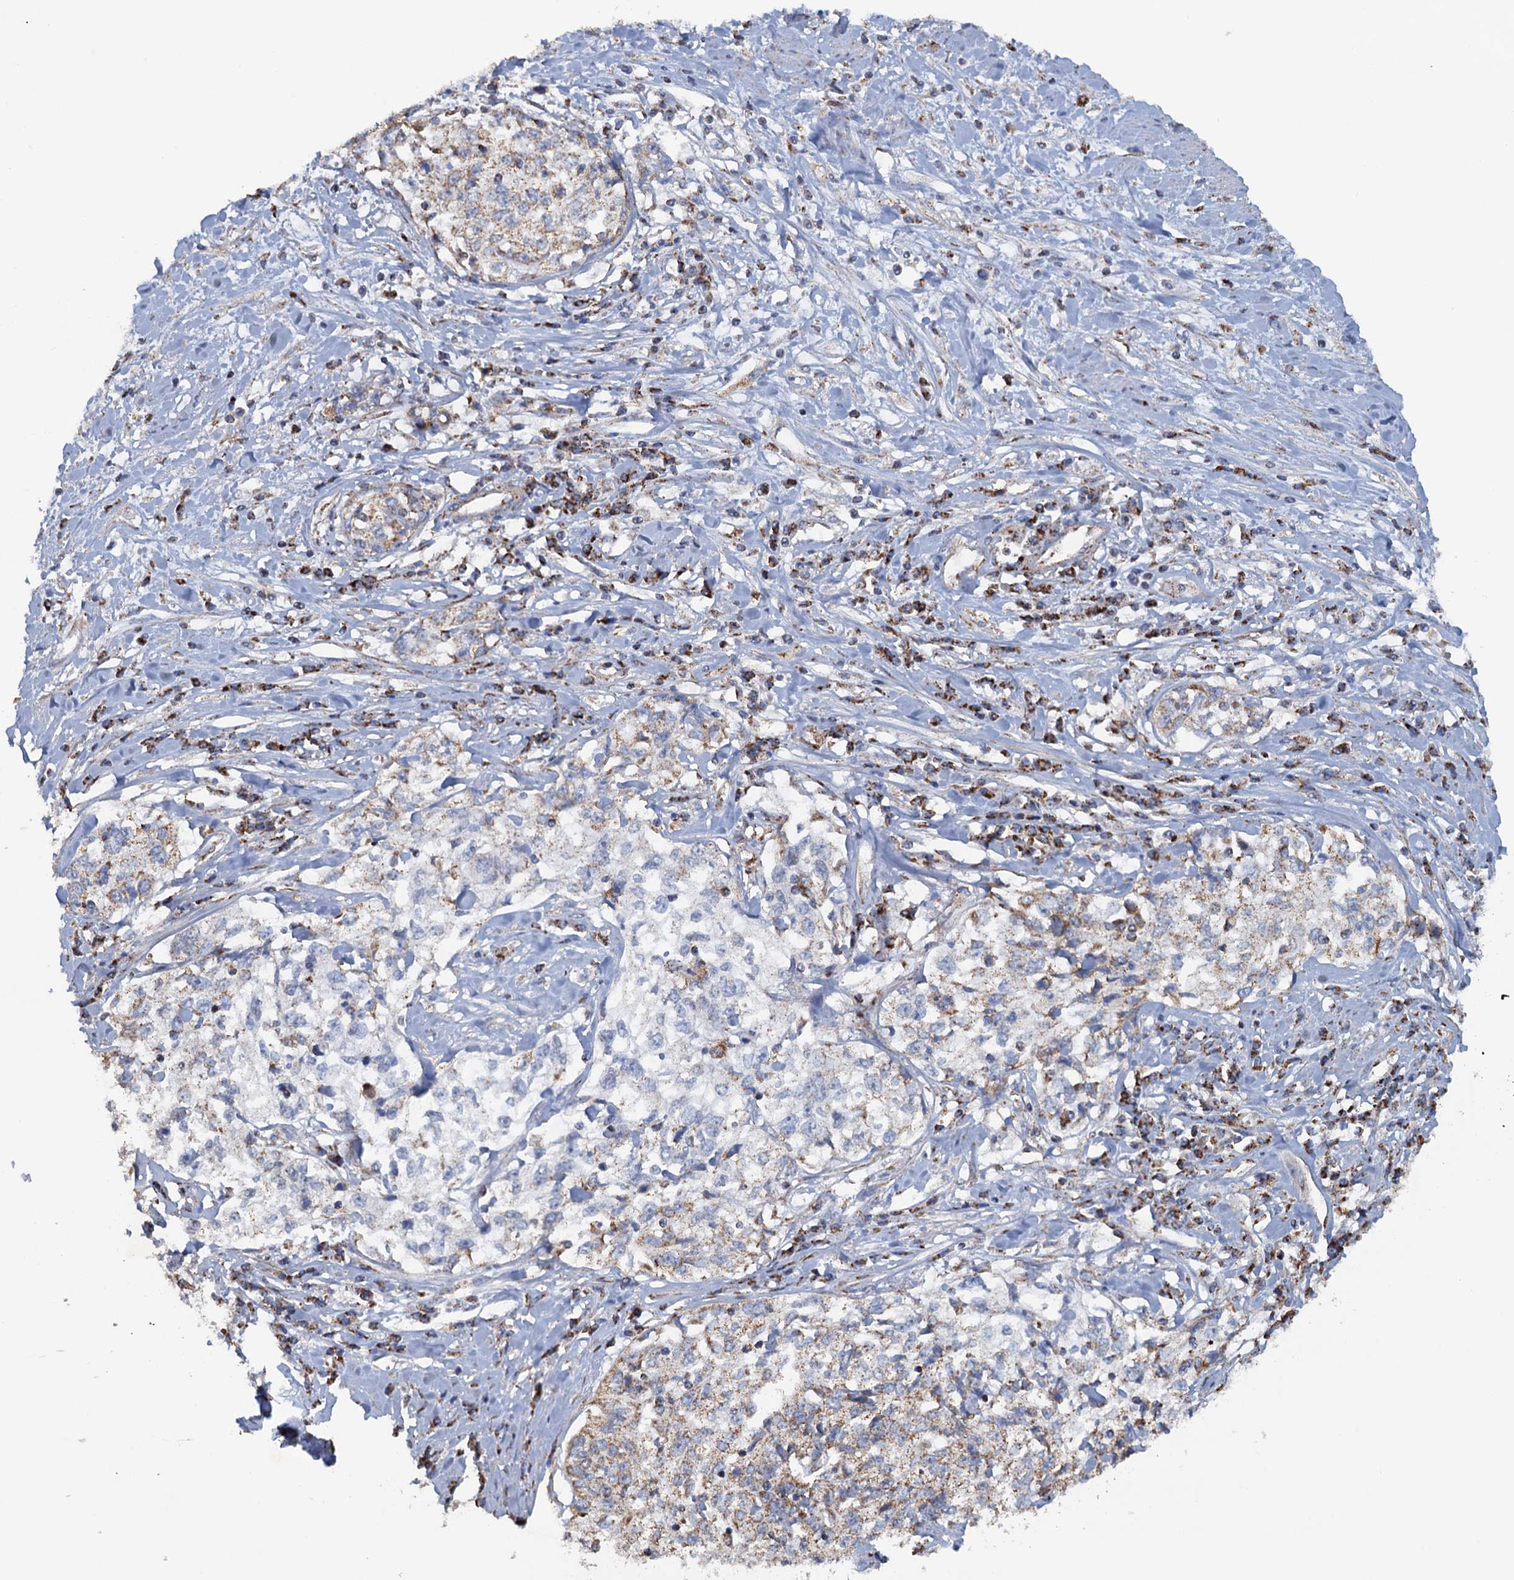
{"staining": {"intensity": "weak", "quantity": "25%-75%", "location": "cytoplasmic/membranous"}, "tissue": "cervical cancer", "cell_type": "Tumor cells", "image_type": "cancer", "snomed": [{"axis": "morphology", "description": "Squamous cell carcinoma, NOS"}, {"axis": "topography", "description": "Cervix"}], "caption": "Weak cytoplasmic/membranous expression is identified in approximately 25%-75% of tumor cells in cervical cancer.", "gene": "GTPBP3", "patient": {"sex": "female", "age": 57}}